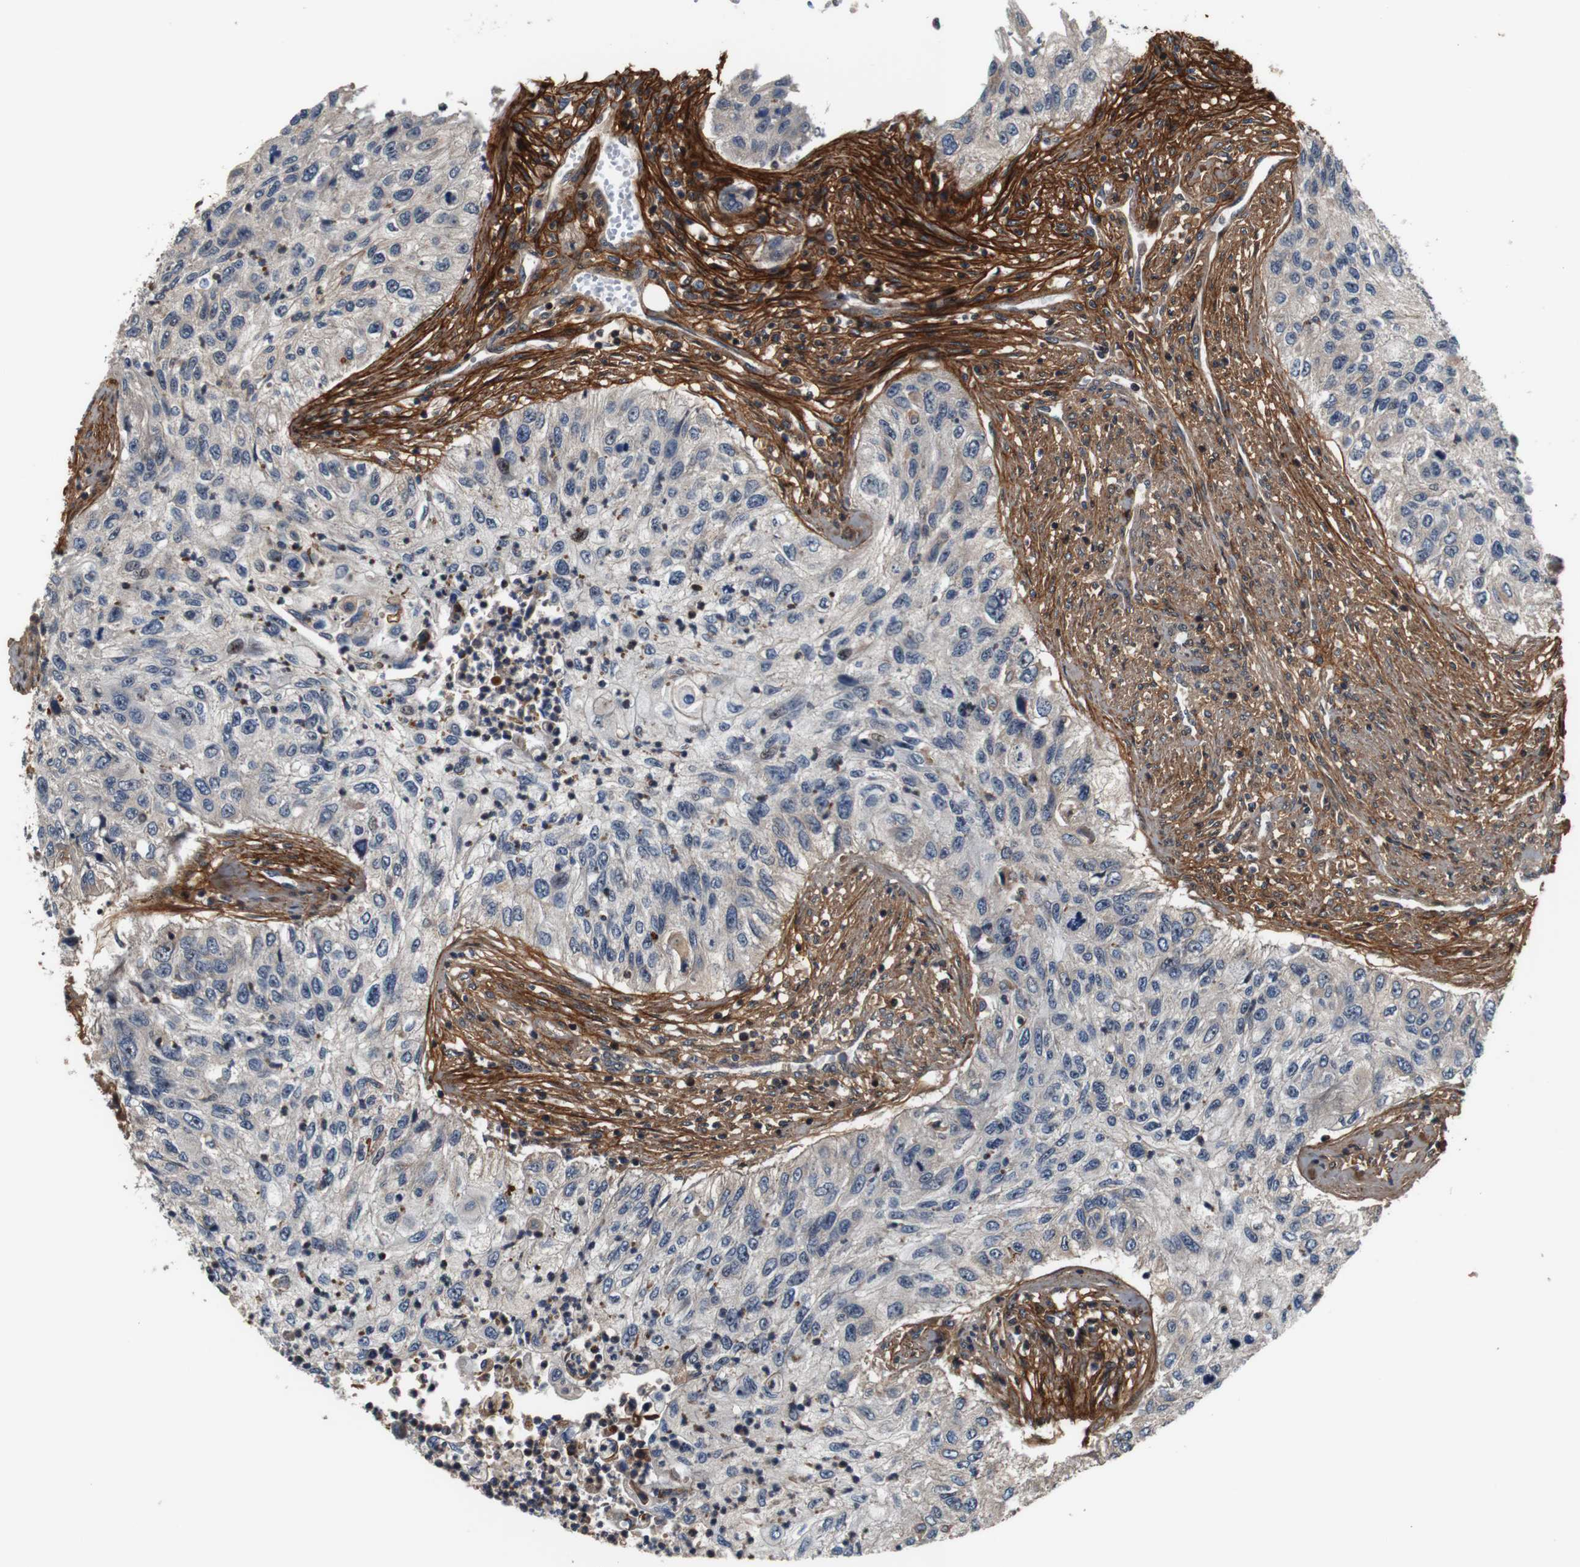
{"staining": {"intensity": "negative", "quantity": "none", "location": "none"}, "tissue": "urothelial cancer", "cell_type": "Tumor cells", "image_type": "cancer", "snomed": [{"axis": "morphology", "description": "Urothelial carcinoma, High grade"}, {"axis": "topography", "description": "Urinary bladder"}], "caption": "This is a histopathology image of IHC staining of urothelial cancer, which shows no expression in tumor cells.", "gene": "LRP4", "patient": {"sex": "female", "age": 60}}